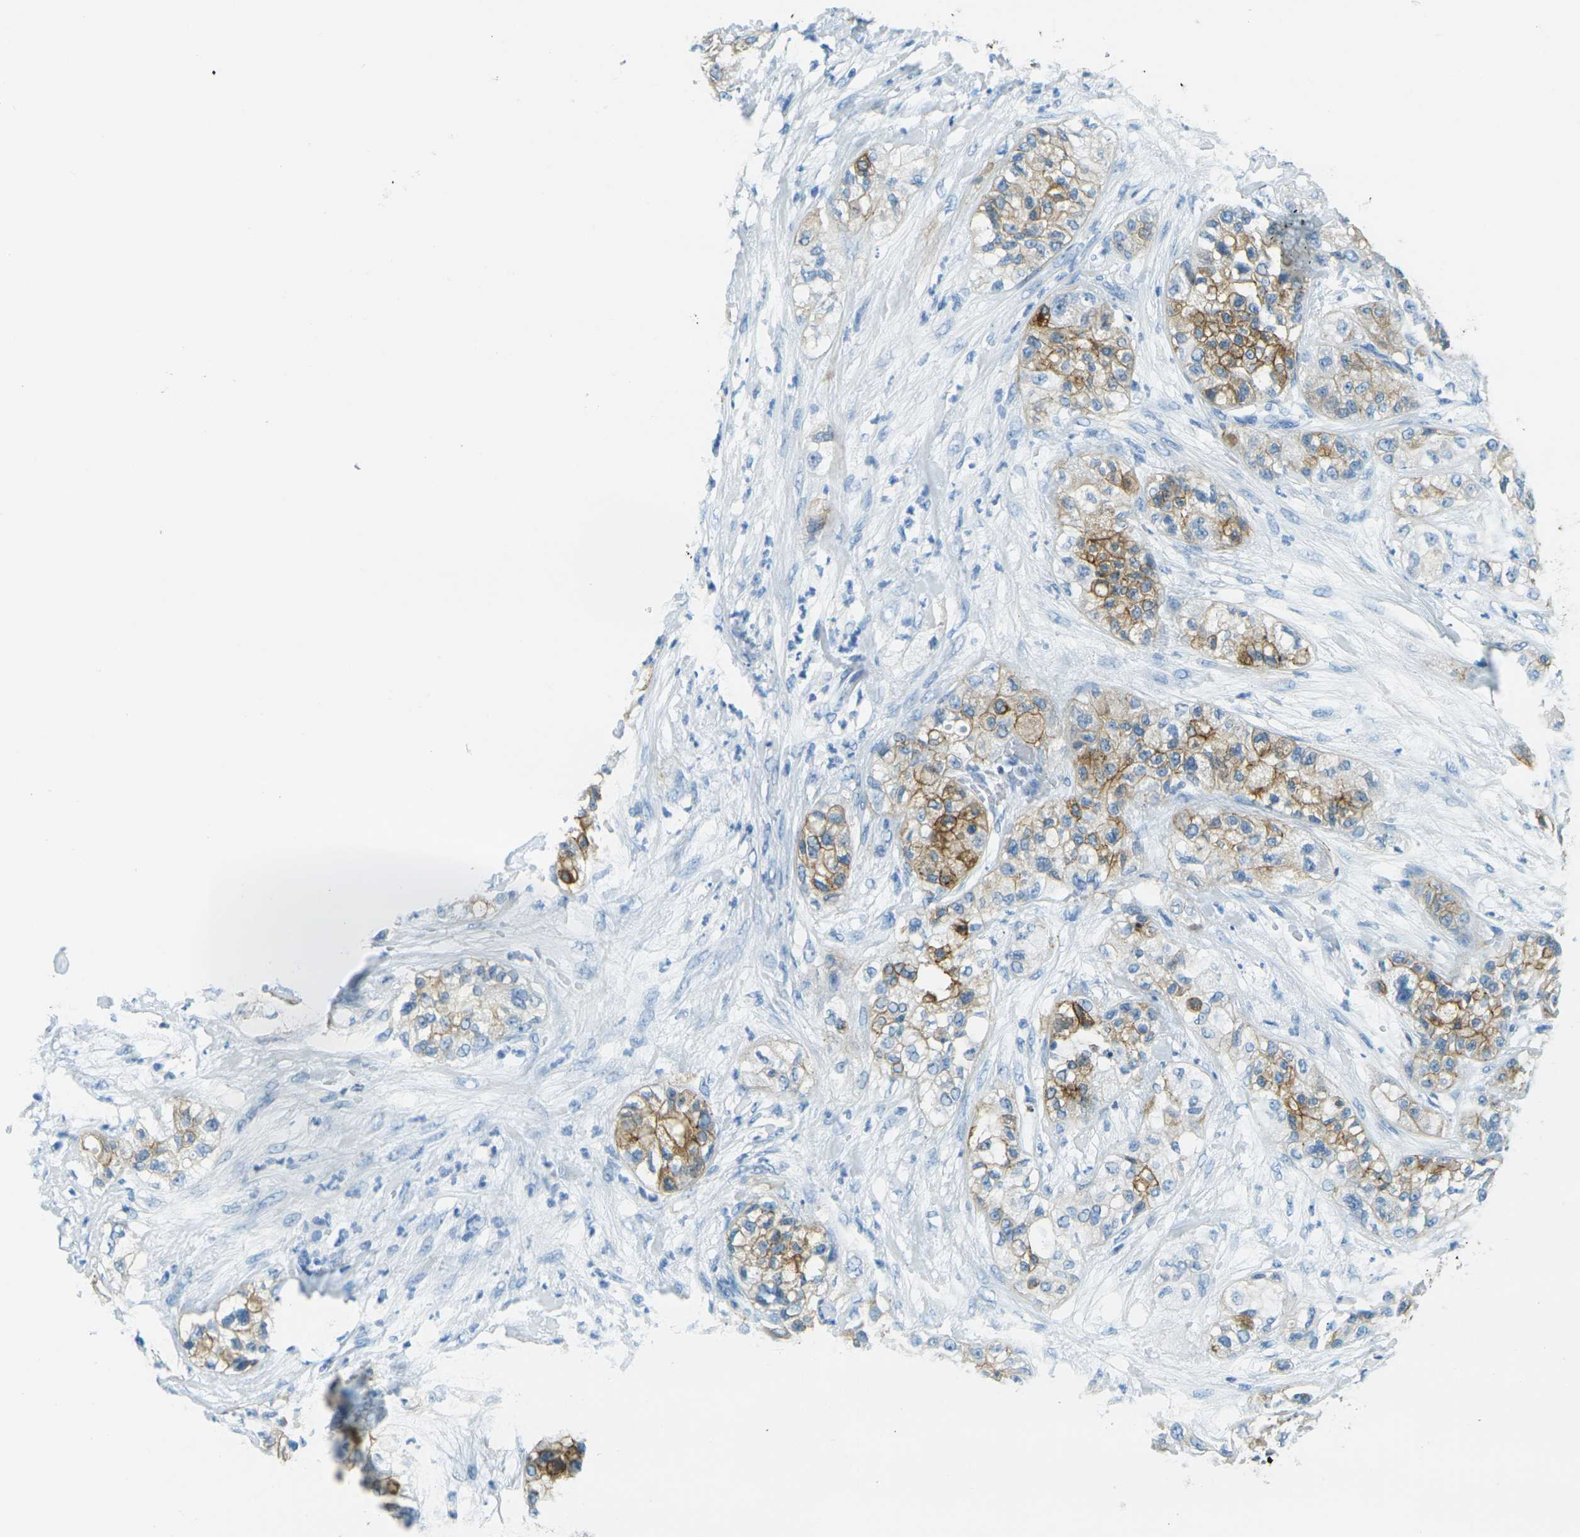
{"staining": {"intensity": "moderate", "quantity": ">75%", "location": "cytoplasmic/membranous"}, "tissue": "pancreatic cancer", "cell_type": "Tumor cells", "image_type": "cancer", "snomed": [{"axis": "morphology", "description": "Adenocarcinoma, NOS"}, {"axis": "topography", "description": "Pancreas"}], "caption": "Immunohistochemical staining of human pancreatic adenocarcinoma shows moderate cytoplasmic/membranous protein positivity in approximately >75% of tumor cells. The protein is shown in brown color, while the nuclei are stained blue.", "gene": "OCLN", "patient": {"sex": "female", "age": 78}}